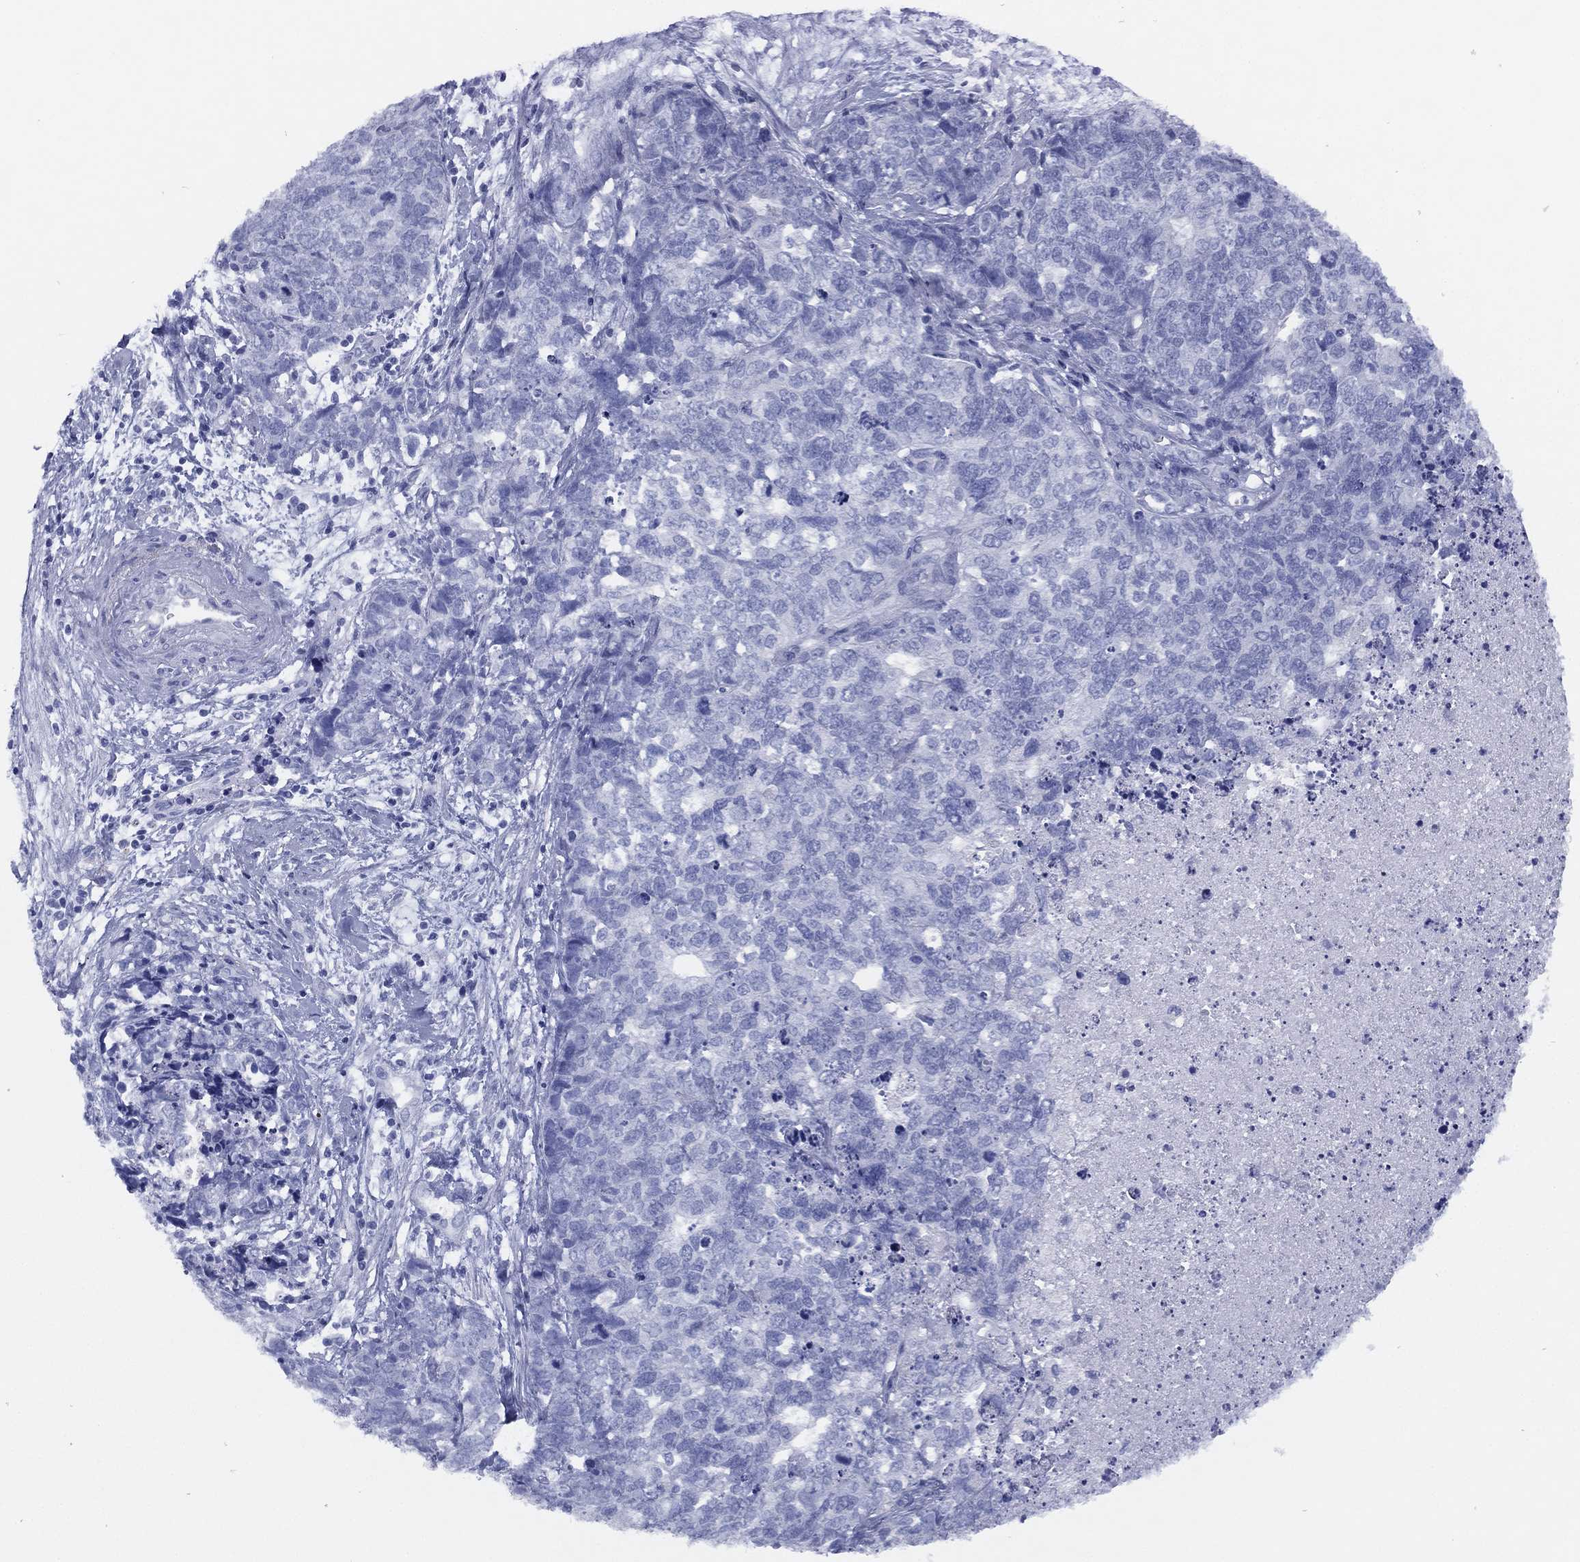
{"staining": {"intensity": "negative", "quantity": "none", "location": "none"}, "tissue": "cervical cancer", "cell_type": "Tumor cells", "image_type": "cancer", "snomed": [{"axis": "morphology", "description": "Squamous cell carcinoma, NOS"}, {"axis": "topography", "description": "Cervix"}], "caption": "Tumor cells show no significant expression in squamous cell carcinoma (cervical).", "gene": "TMEM252", "patient": {"sex": "female", "age": 63}}